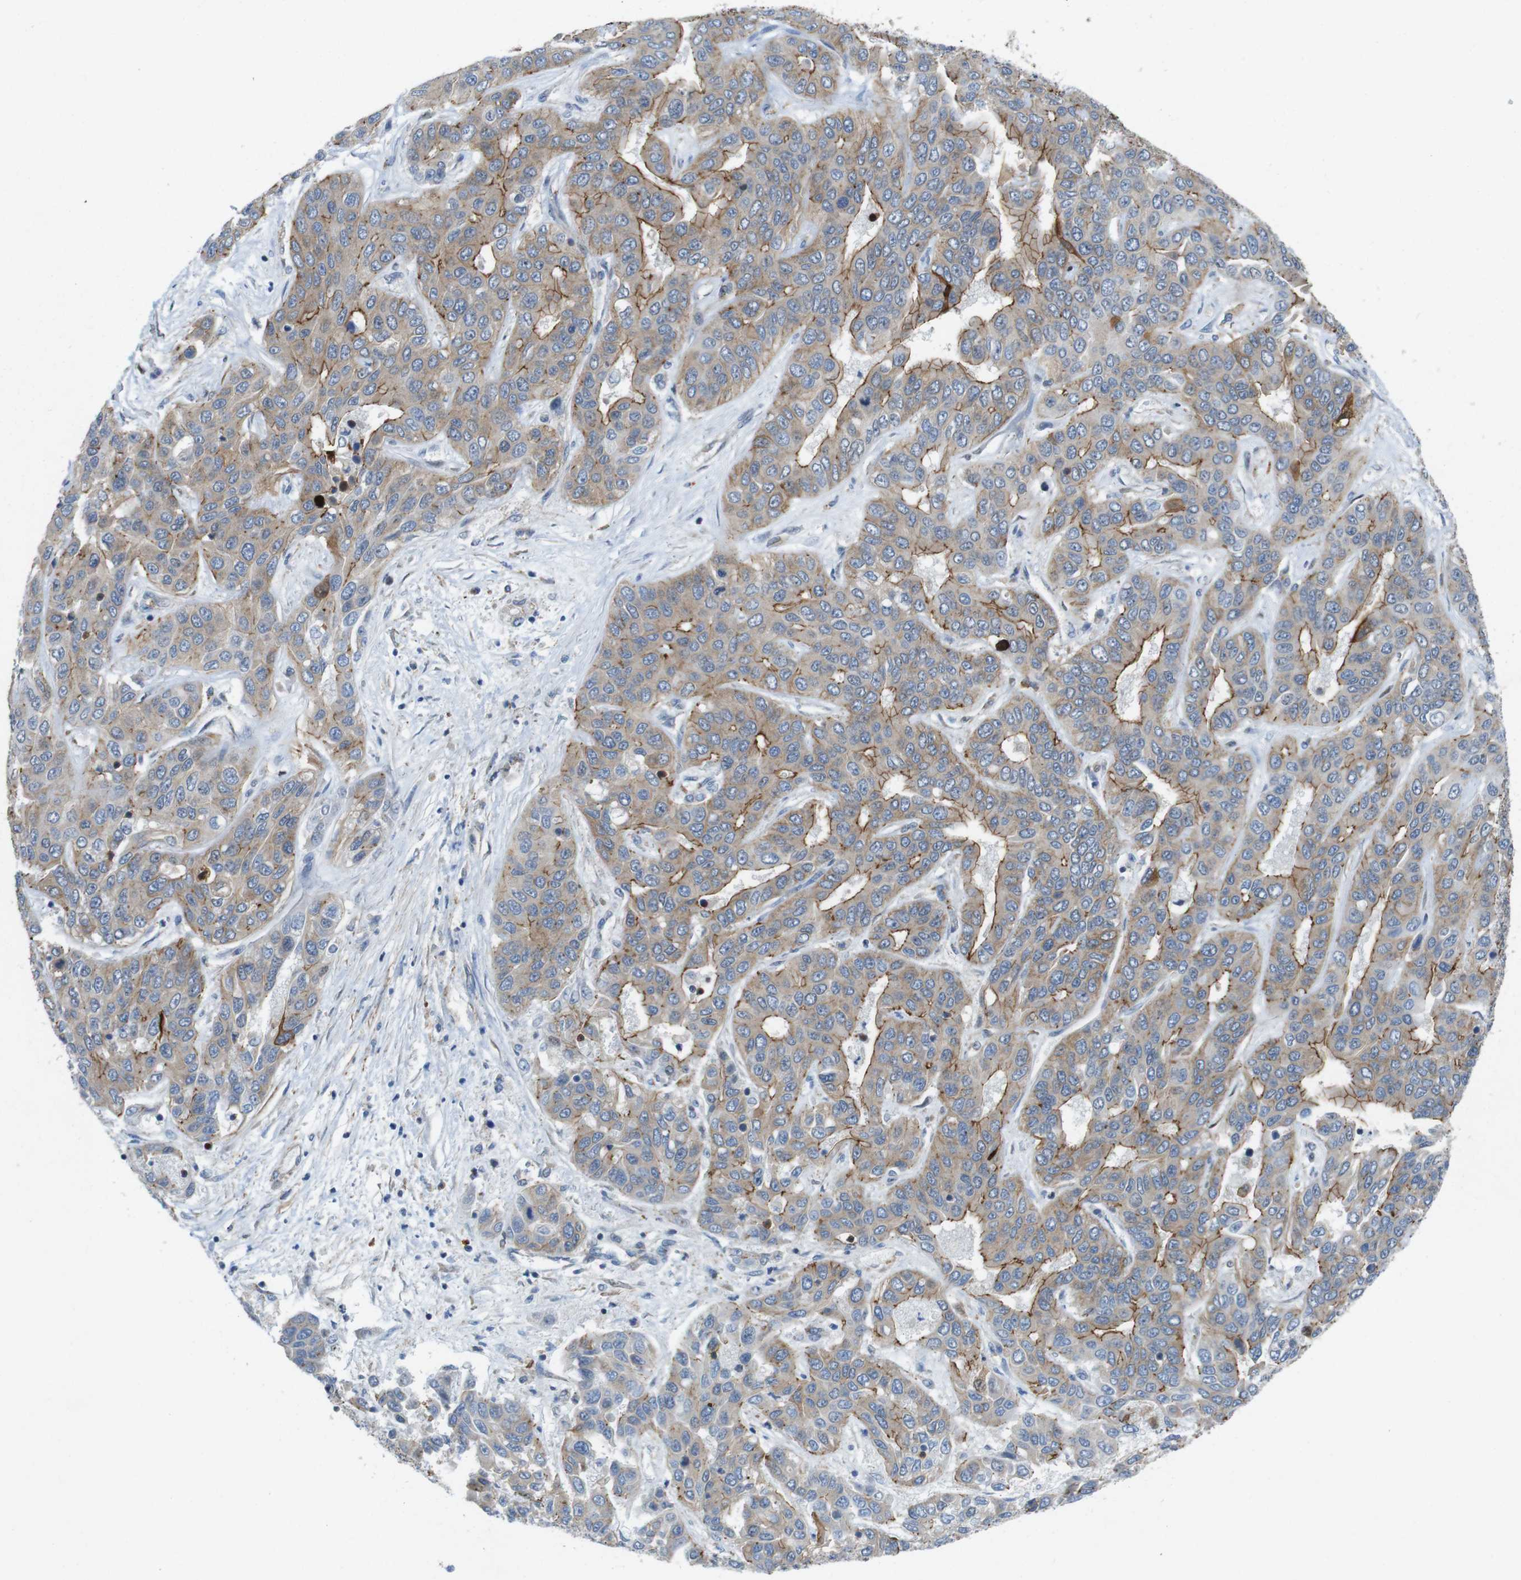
{"staining": {"intensity": "moderate", "quantity": "25%-75%", "location": "cytoplasmic/membranous"}, "tissue": "liver cancer", "cell_type": "Tumor cells", "image_type": "cancer", "snomed": [{"axis": "morphology", "description": "Cholangiocarcinoma"}, {"axis": "topography", "description": "Liver"}], "caption": "Immunohistochemical staining of human liver cholangiocarcinoma demonstrates medium levels of moderate cytoplasmic/membranous staining in approximately 25%-75% of tumor cells.", "gene": "TJP3", "patient": {"sex": "female", "age": 52}}